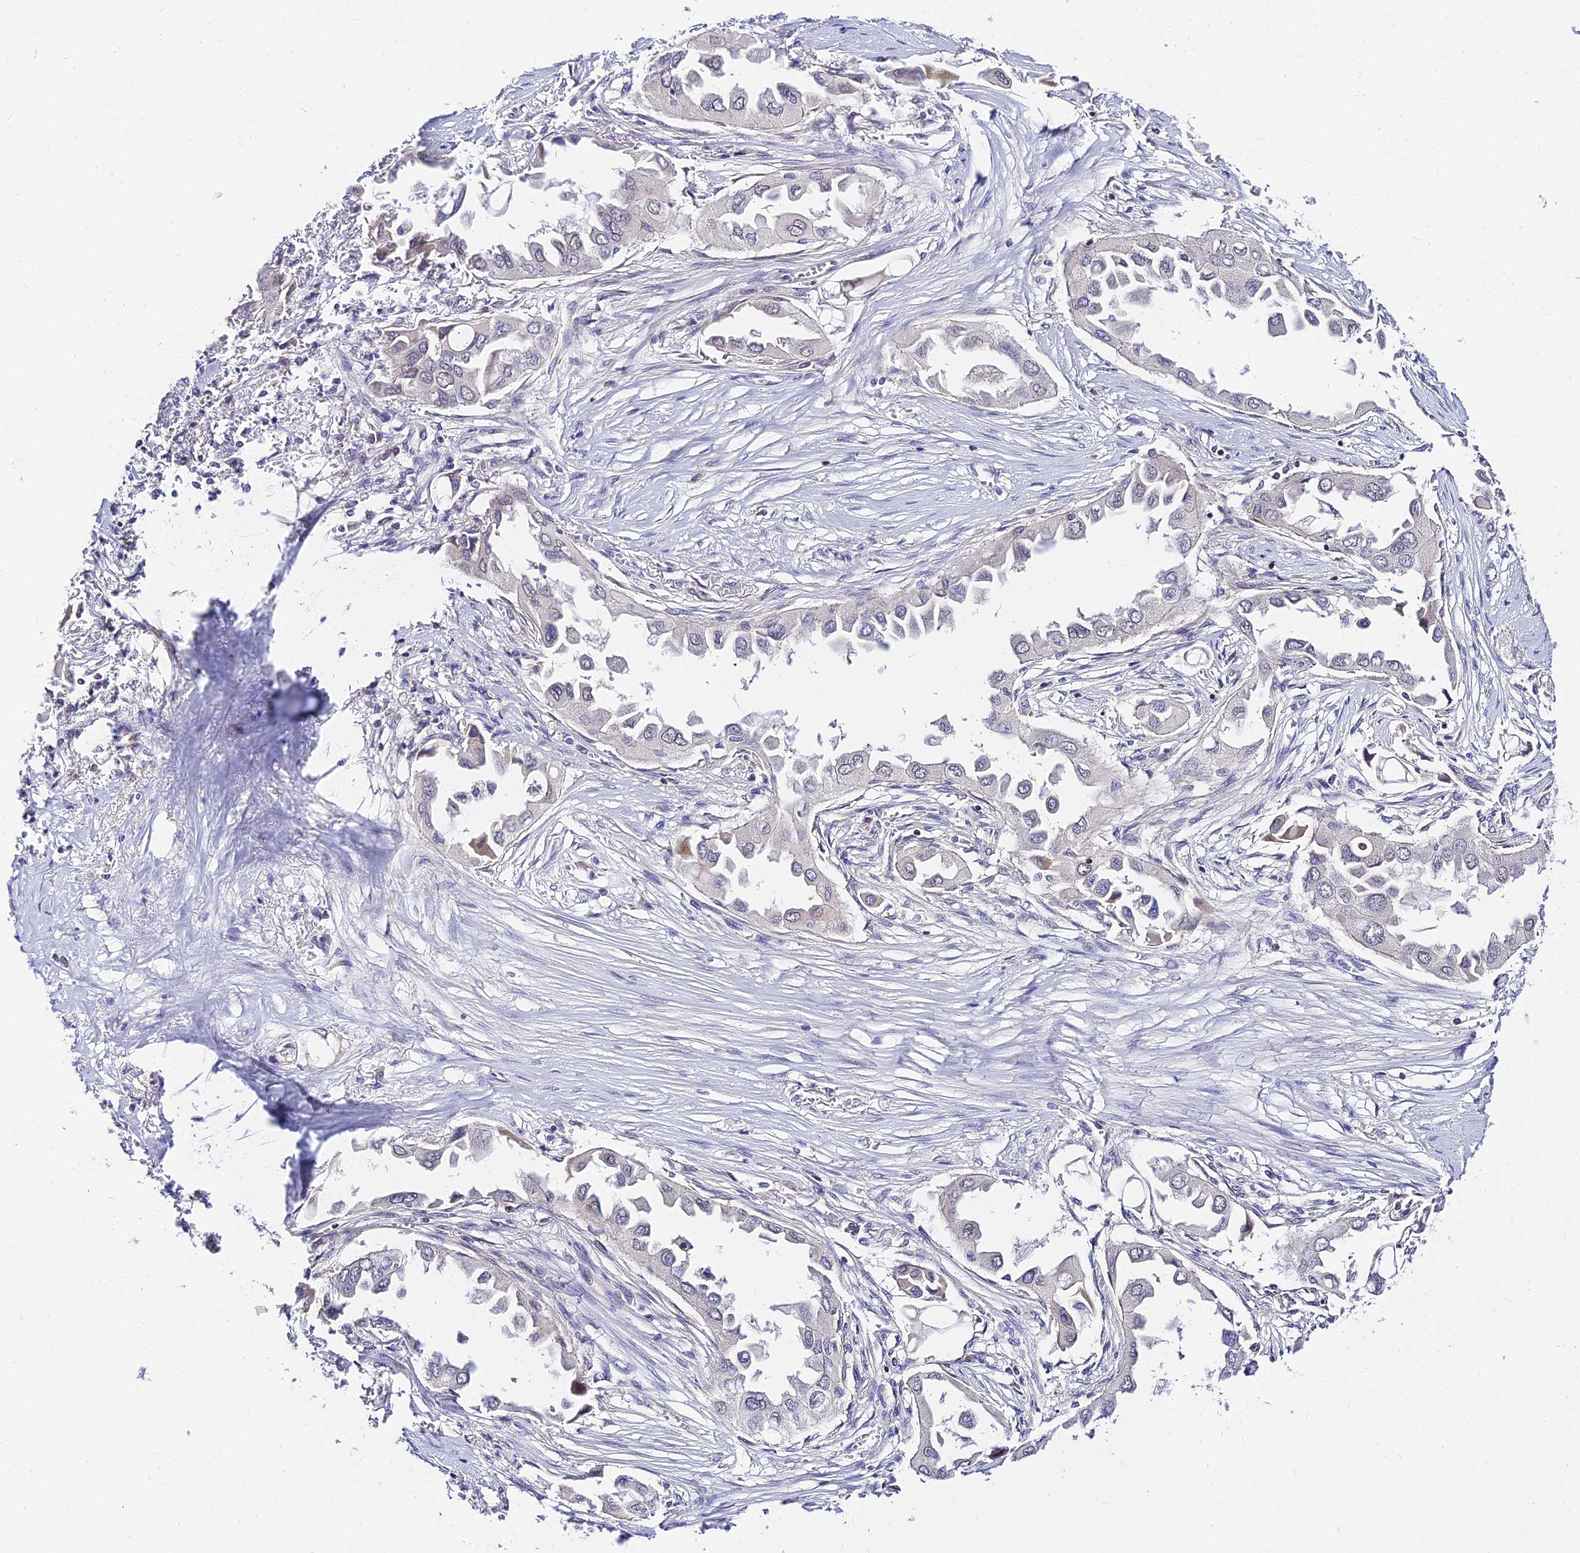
{"staining": {"intensity": "negative", "quantity": "none", "location": "none"}, "tissue": "lung cancer", "cell_type": "Tumor cells", "image_type": "cancer", "snomed": [{"axis": "morphology", "description": "Adenocarcinoma, NOS"}, {"axis": "topography", "description": "Lung"}], "caption": "The histopathology image shows no significant positivity in tumor cells of lung cancer.", "gene": "C6orf132", "patient": {"sex": "female", "age": 76}}